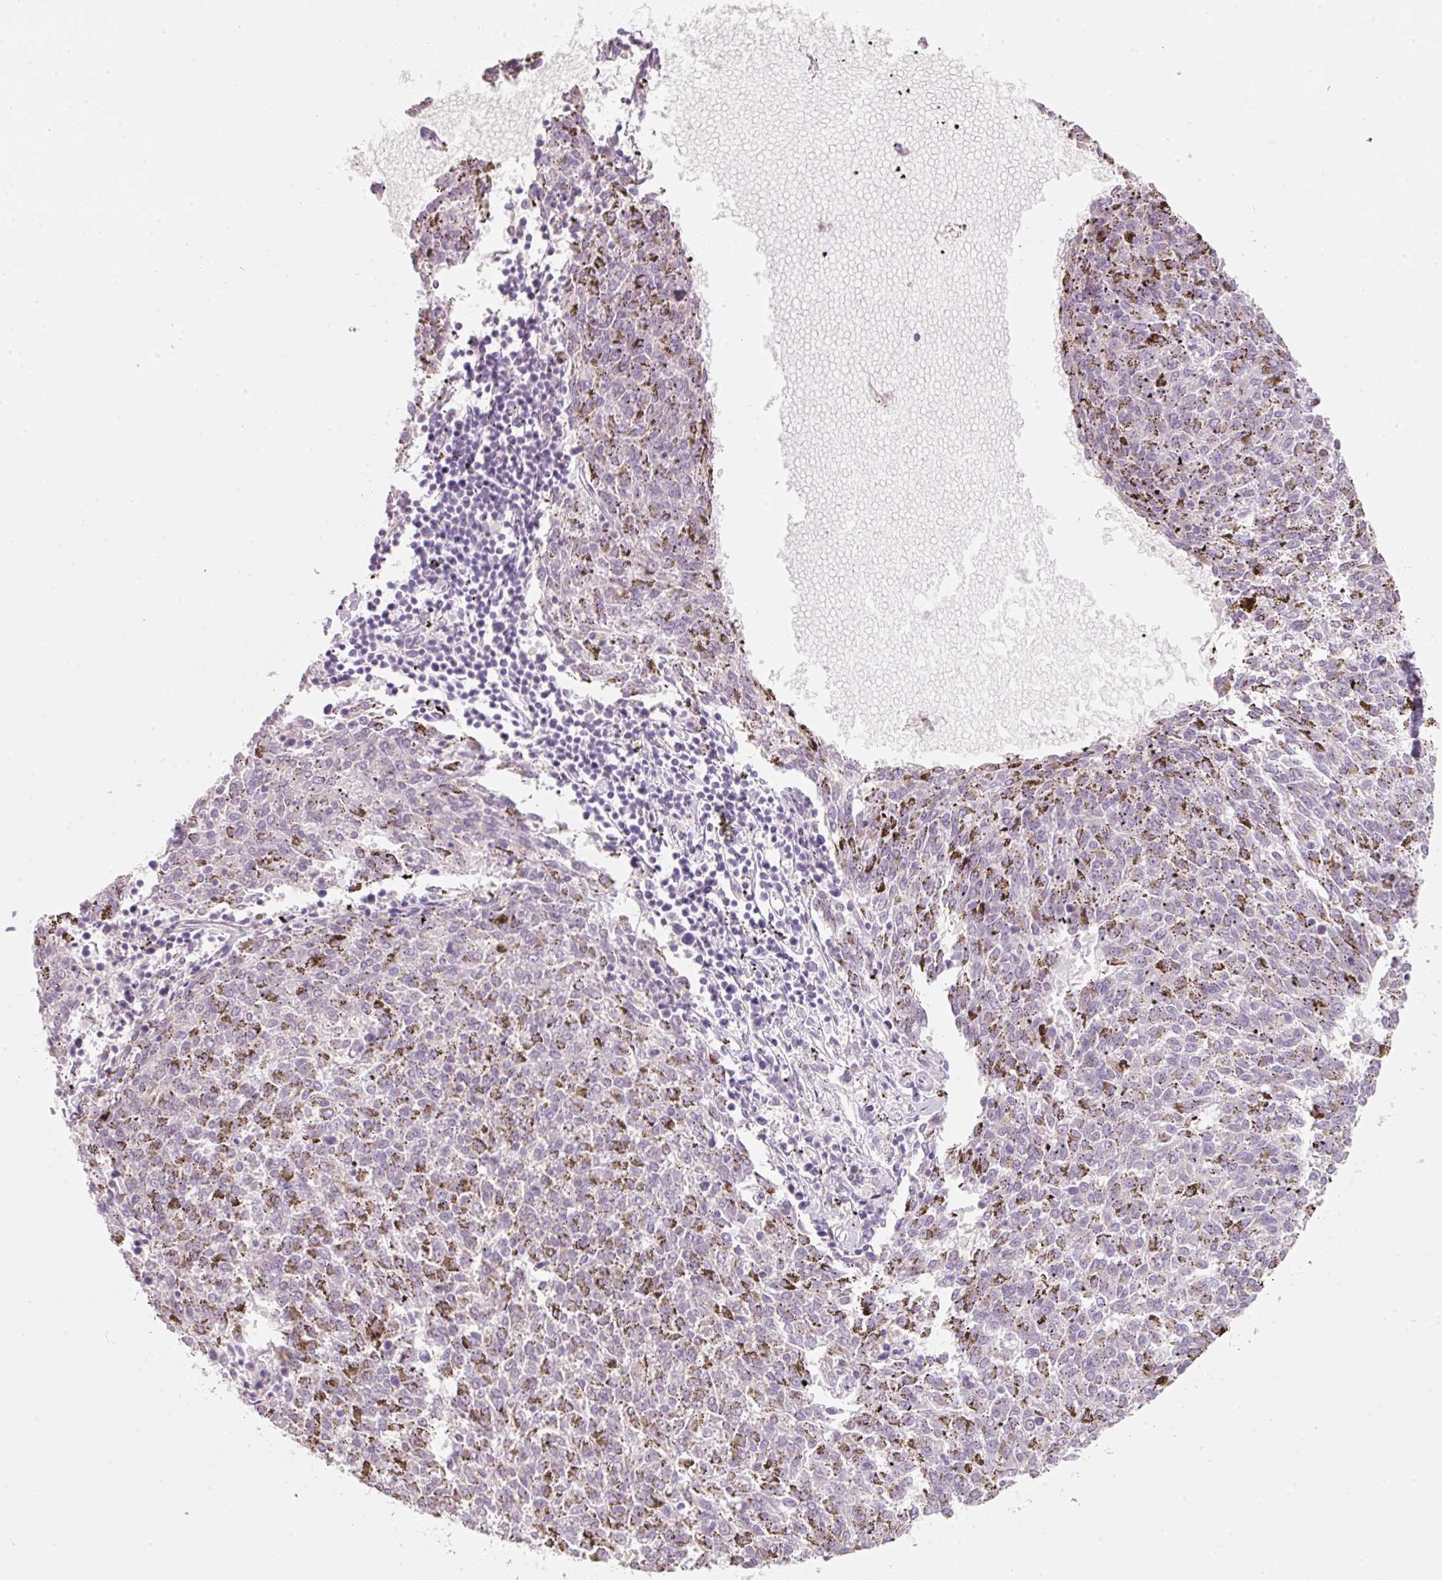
{"staining": {"intensity": "negative", "quantity": "none", "location": "none"}, "tissue": "melanoma", "cell_type": "Tumor cells", "image_type": "cancer", "snomed": [{"axis": "morphology", "description": "Malignant melanoma, NOS"}, {"axis": "topography", "description": "Skin"}], "caption": "Protein analysis of malignant melanoma exhibits no significant positivity in tumor cells.", "gene": "ENSG00000206549", "patient": {"sex": "female", "age": 72}}